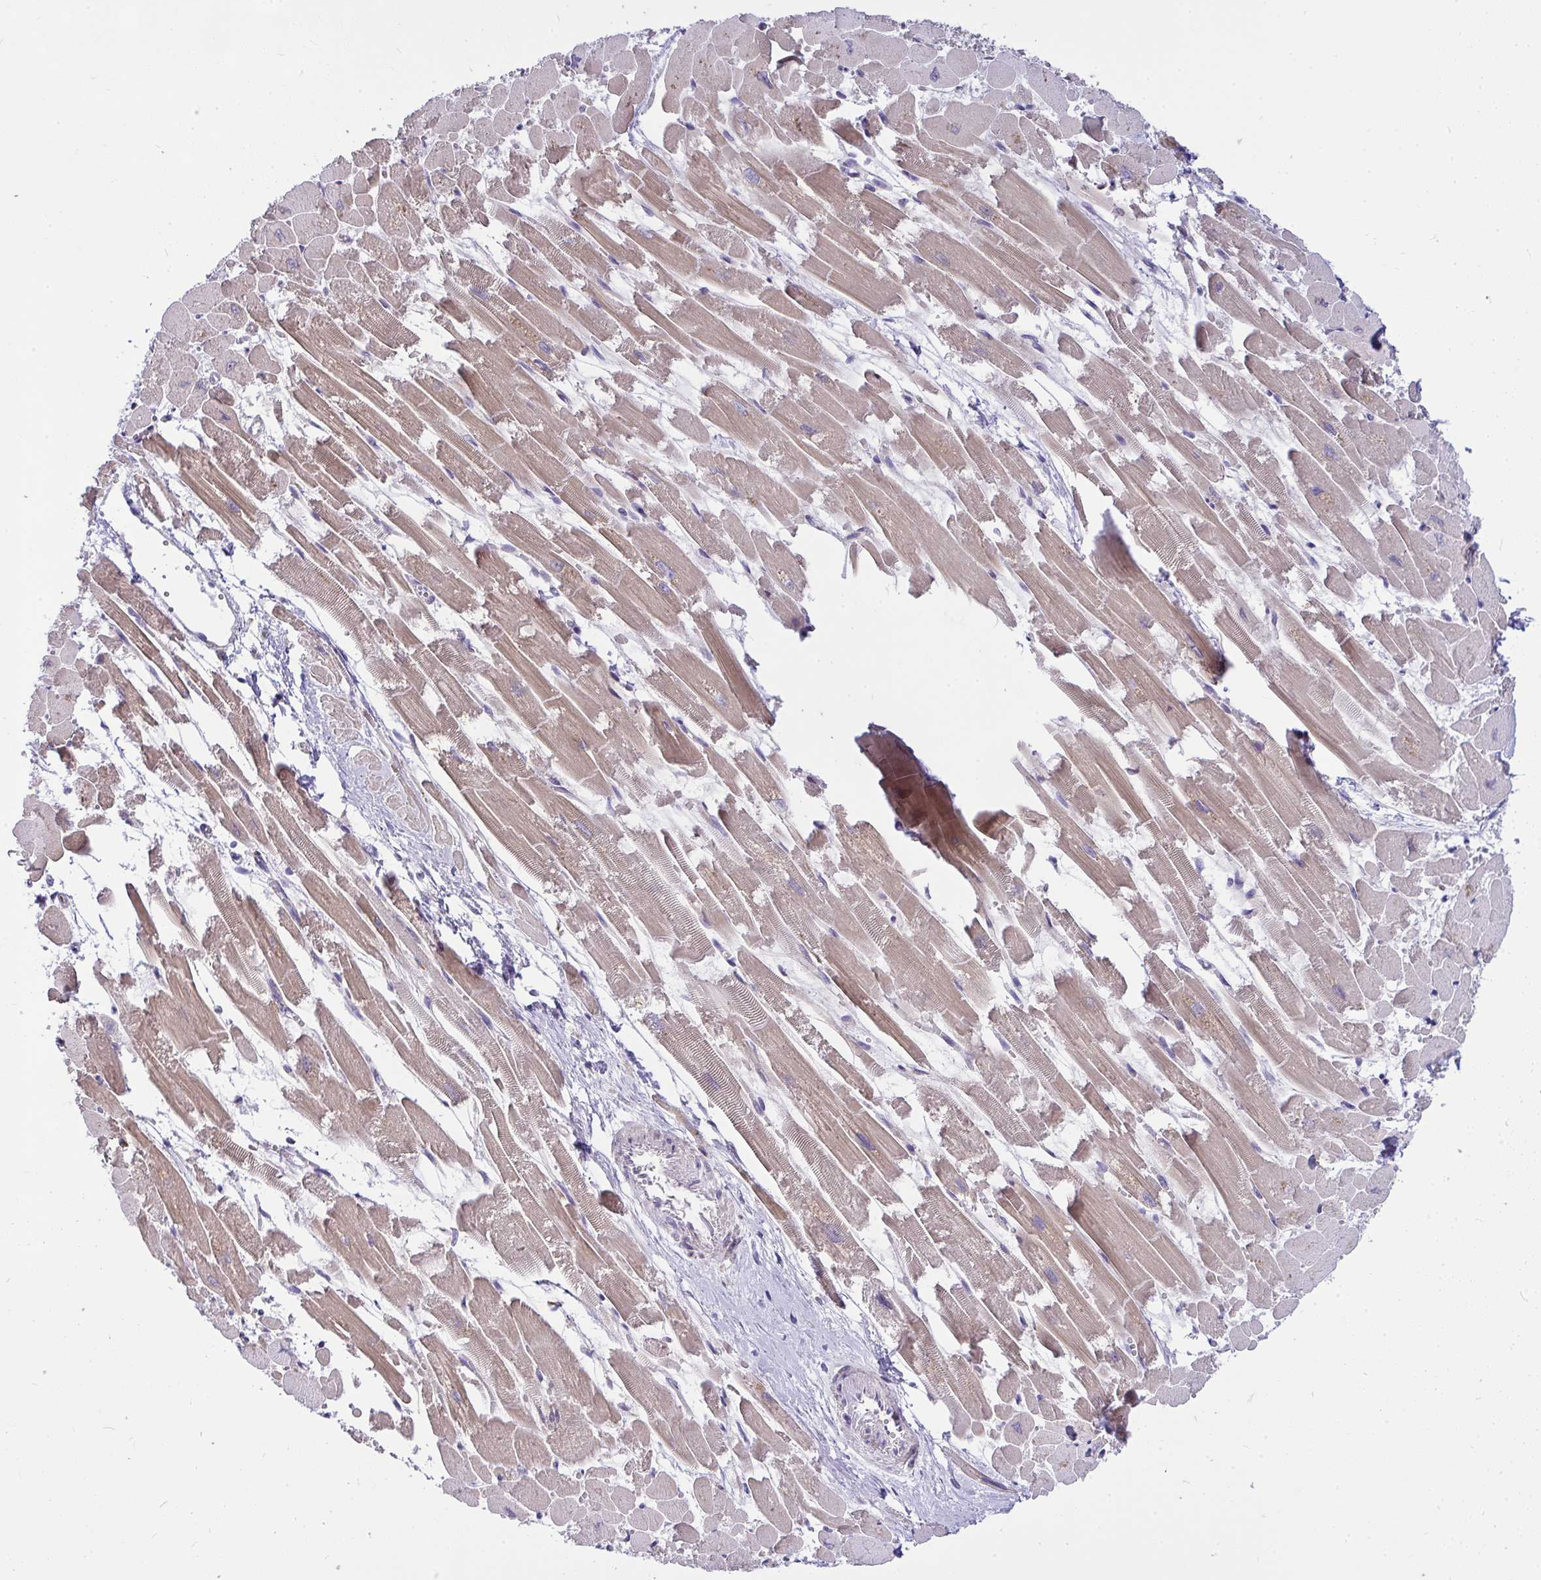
{"staining": {"intensity": "moderate", "quantity": "25%-75%", "location": "cytoplasmic/membranous"}, "tissue": "heart muscle", "cell_type": "Cardiomyocytes", "image_type": "normal", "snomed": [{"axis": "morphology", "description": "Normal tissue, NOS"}, {"axis": "topography", "description": "Heart"}], "caption": "This image demonstrates immunohistochemistry (IHC) staining of normal heart muscle, with medium moderate cytoplasmic/membranous expression in approximately 25%-75% of cardiomyocytes.", "gene": "CEP63", "patient": {"sex": "female", "age": 52}}